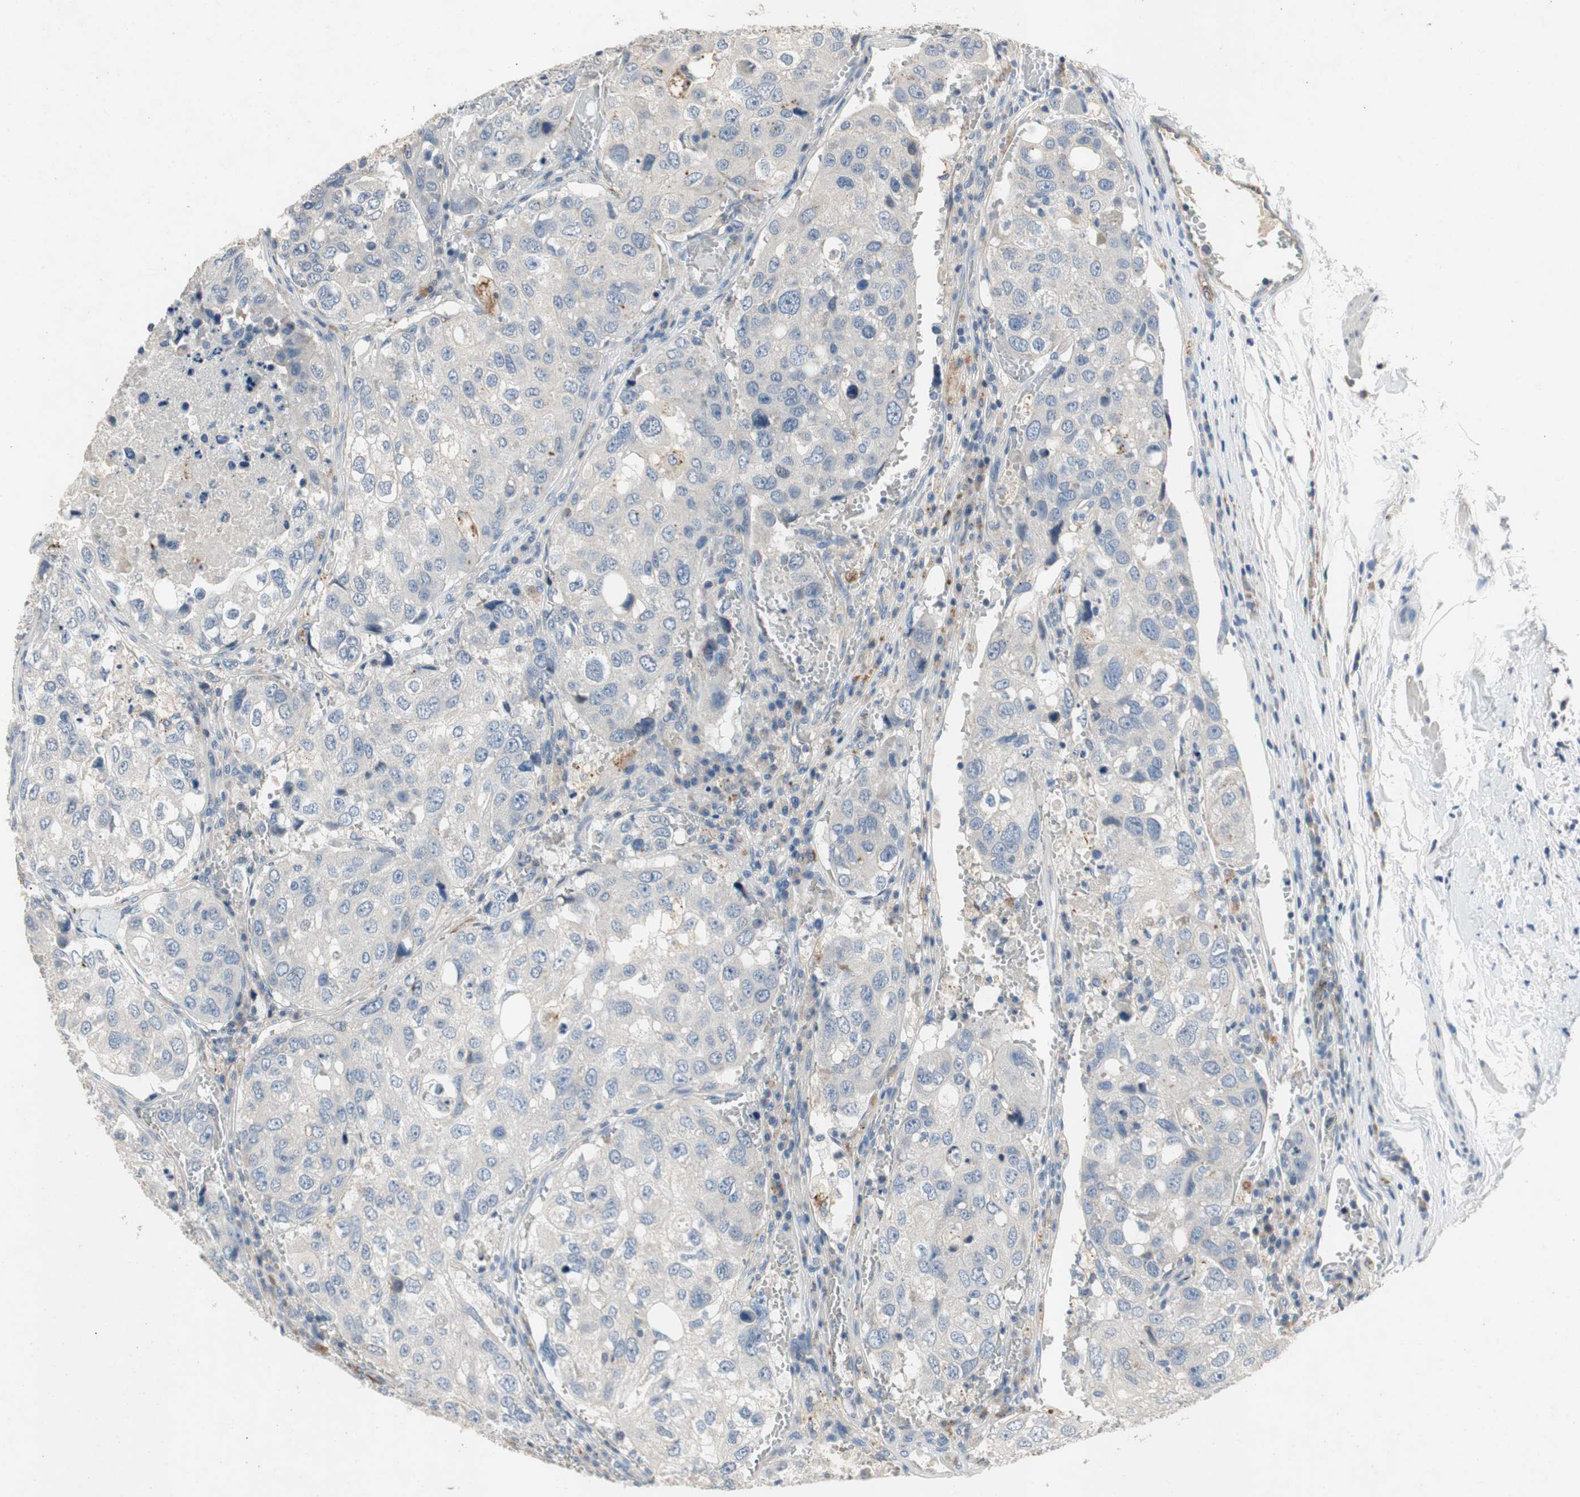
{"staining": {"intensity": "negative", "quantity": "none", "location": "none"}, "tissue": "urothelial cancer", "cell_type": "Tumor cells", "image_type": "cancer", "snomed": [{"axis": "morphology", "description": "Urothelial carcinoma, High grade"}, {"axis": "topography", "description": "Lymph node"}, {"axis": "topography", "description": "Urinary bladder"}], "caption": "A high-resolution image shows immunohistochemistry (IHC) staining of urothelial cancer, which exhibits no significant staining in tumor cells.", "gene": "ALPL", "patient": {"sex": "male", "age": 51}}